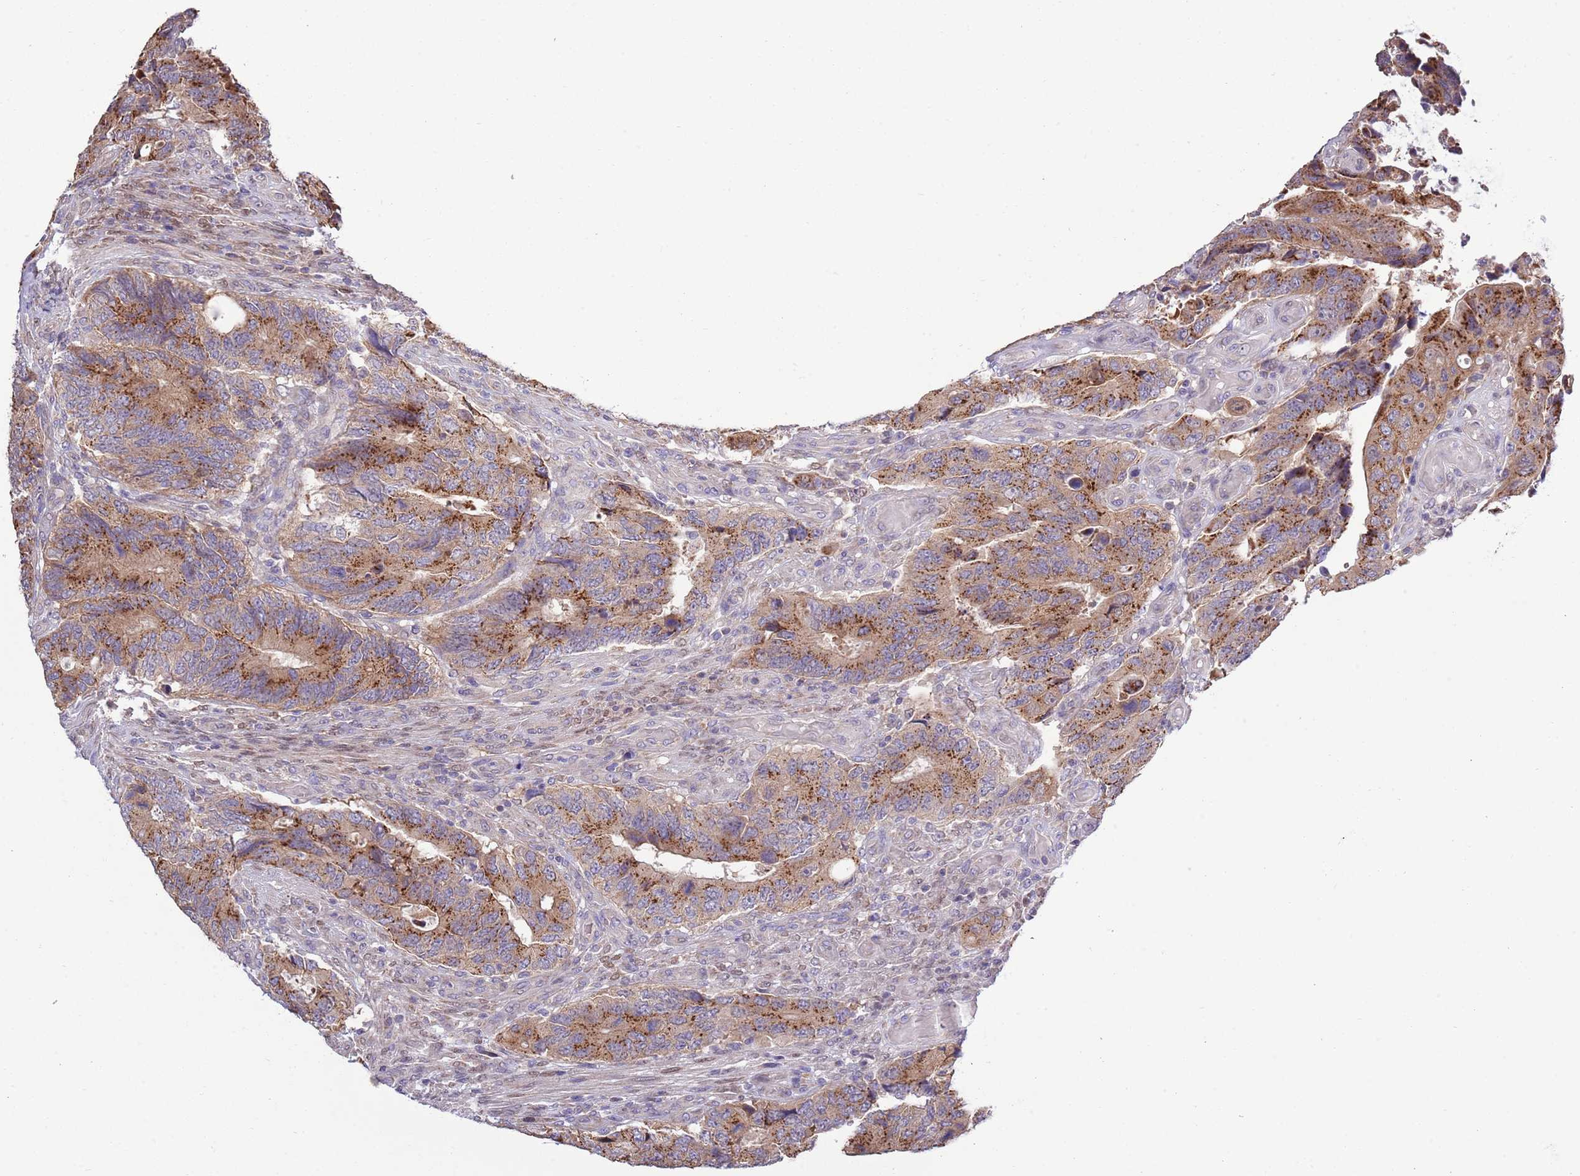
{"staining": {"intensity": "moderate", "quantity": ">75%", "location": "cytoplasmic/membranous"}, "tissue": "colorectal cancer", "cell_type": "Tumor cells", "image_type": "cancer", "snomed": [{"axis": "morphology", "description": "Adenocarcinoma, NOS"}, {"axis": "topography", "description": "Colon"}], "caption": "Moderate cytoplasmic/membranous staining for a protein is identified in approximately >75% of tumor cells of colorectal cancer using immunohistochemistry.", "gene": "ARL2BP", "patient": {"sex": "male", "age": 87}}